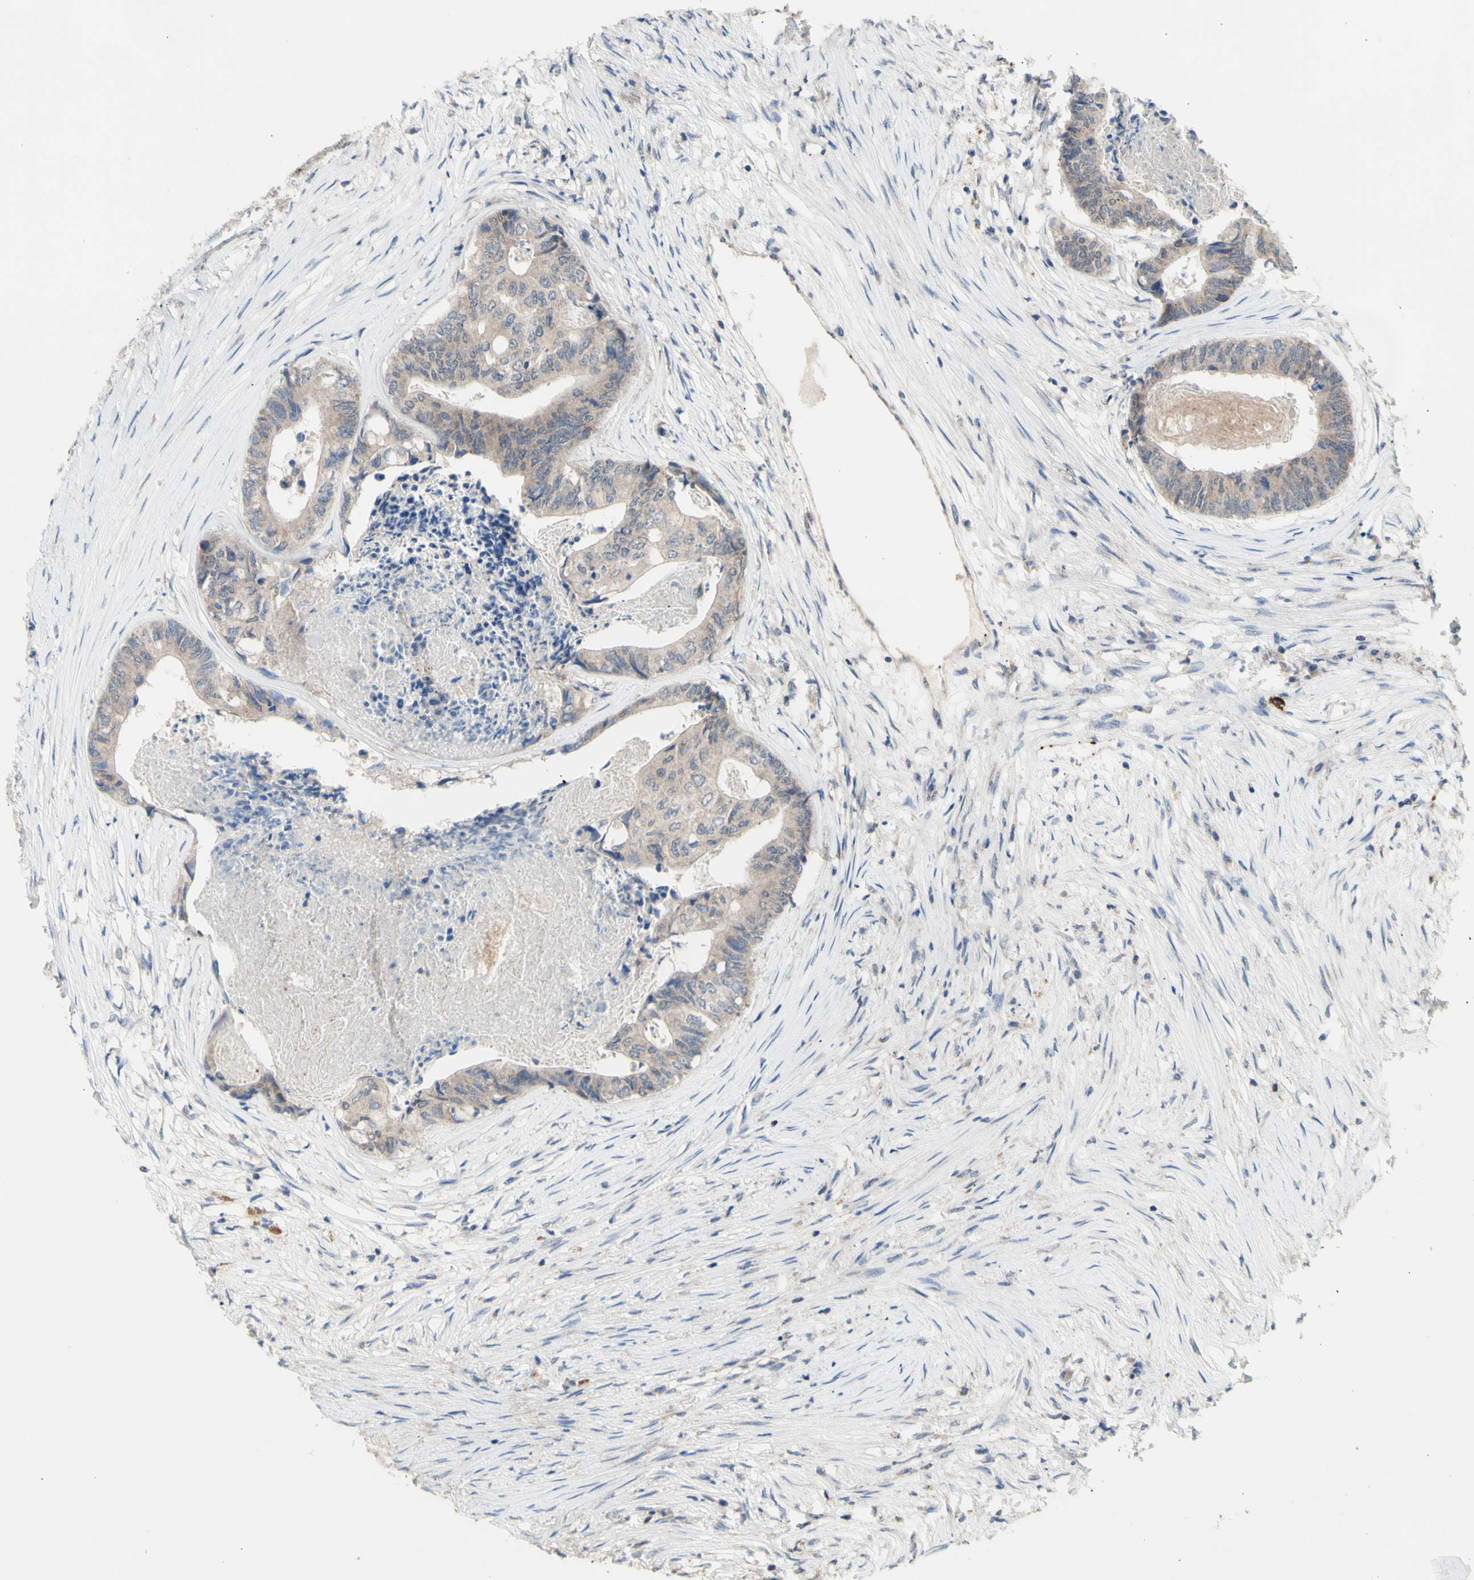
{"staining": {"intensity": "weak", "quantity": ">75%", "location": "cytoplasmic/membranous"}, "tissue": "colorectal cancer", "cell_type": "Tumor cells", "image_type": "cancer", "snomed": [{"axis": "morphology", "description": "Adenocarcinoma, NOS"}, {"axis": "topography", "description": "Rectum"}], "caption": "Colorectal cancer (adenocarcinoma) stained with immunohistochemistry (IHC) demonstrates weak cytoplasmic/membranous staining in approximately >75% of tumor cells.", "gene": "NLRP1", "patient": {"sex": "male", "age": 63}}